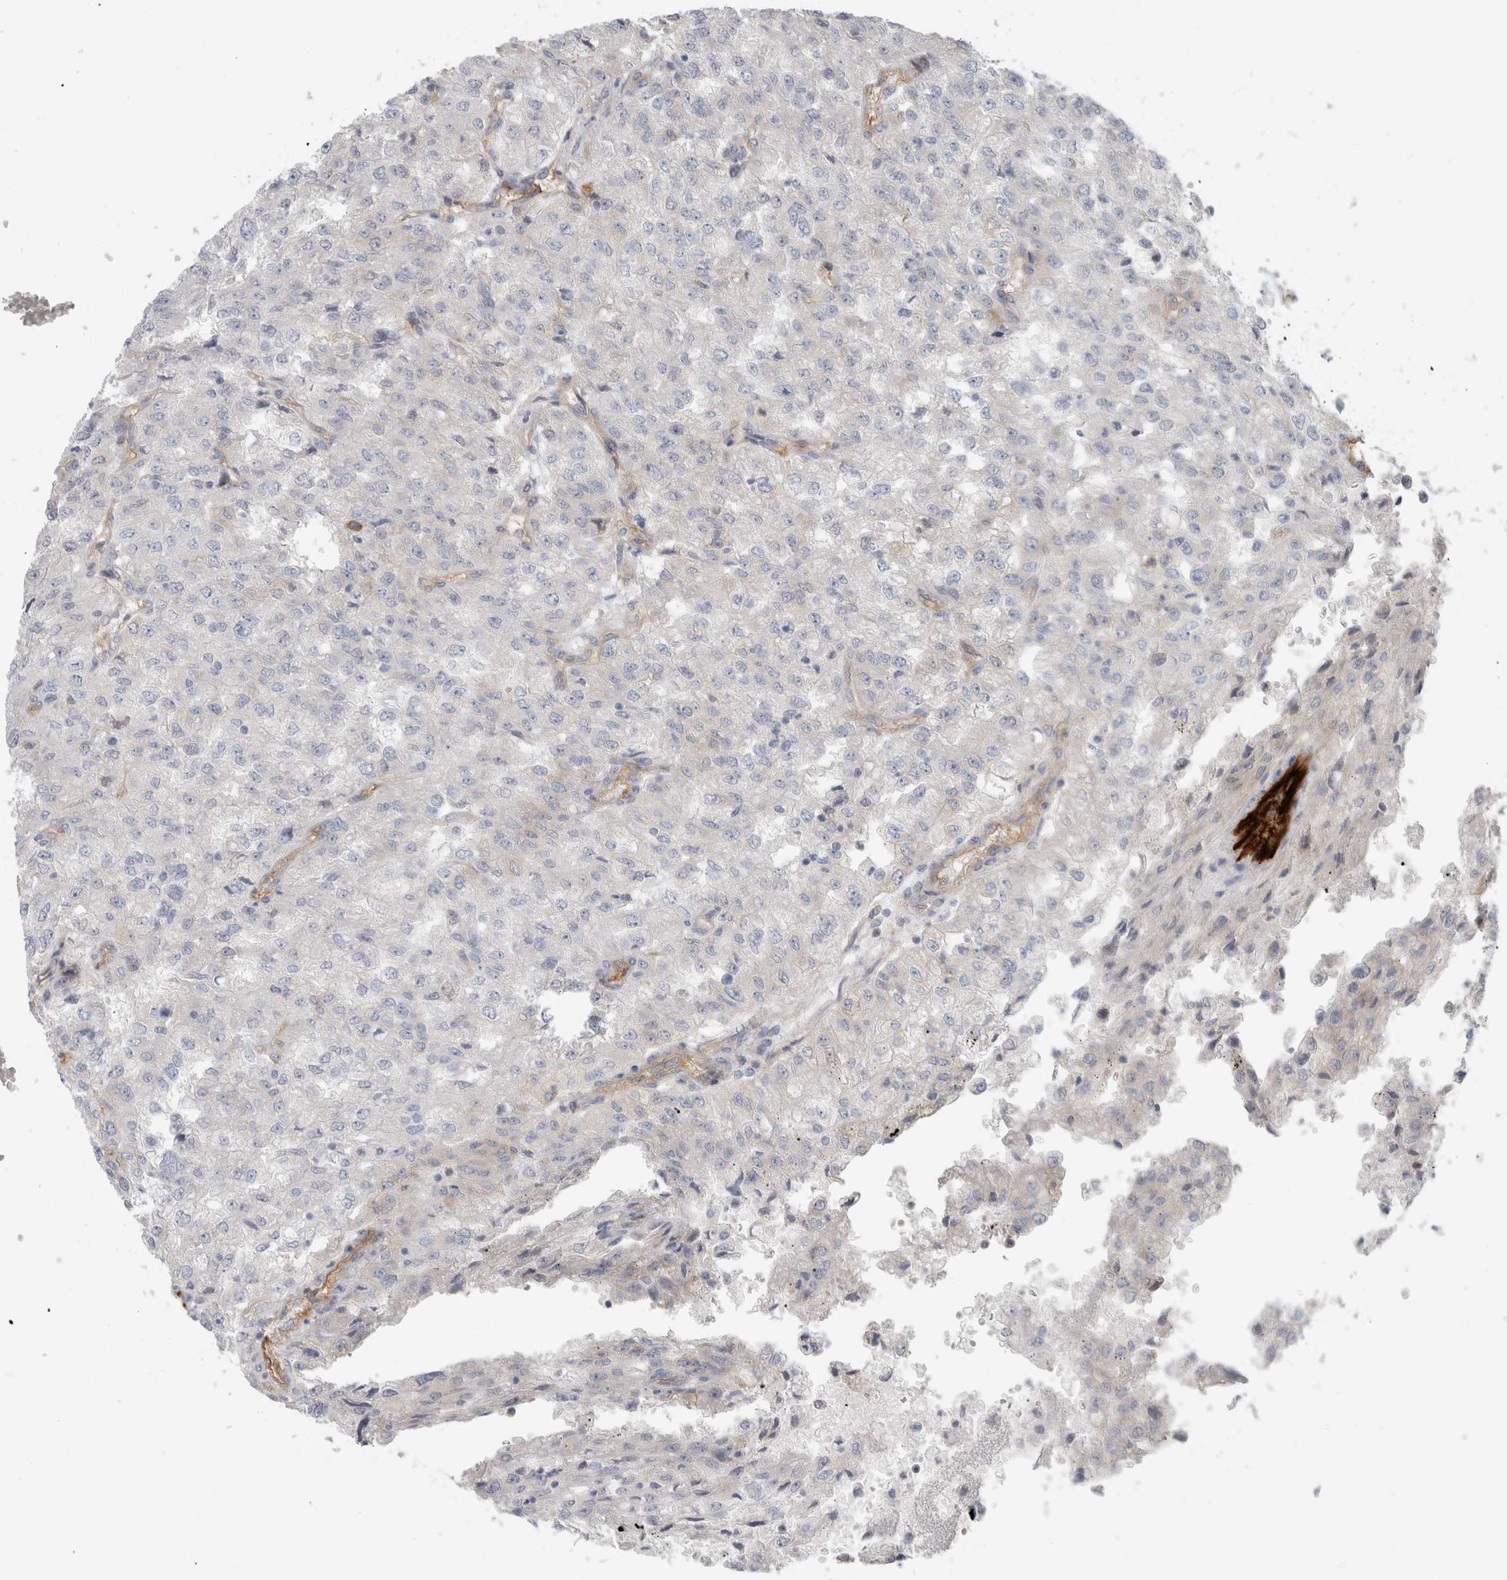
{"staining": {"intensity": "negative", "quantity": "none", "location": "none"}, "tissue": "renal cancer", "cell_type": "Tumor cells", "image_type": "cancer", "snomed": [{"axis": "morphology", "description": "Adenocarcinoma, NOS"}, {"axis": "topography", "description": "Kidney"}], "caption": "Histopathology image shows no protein expression in tumor cells of renal cancer (adenocarcinoma) tissue. (DAB (3,3'-diaminobenzidine) immunohistochemistry (IHC) visualized using brightfield microscopy, high magnification).", "gene": "CD55", "patient": {"sex": "female", "age": 54}}